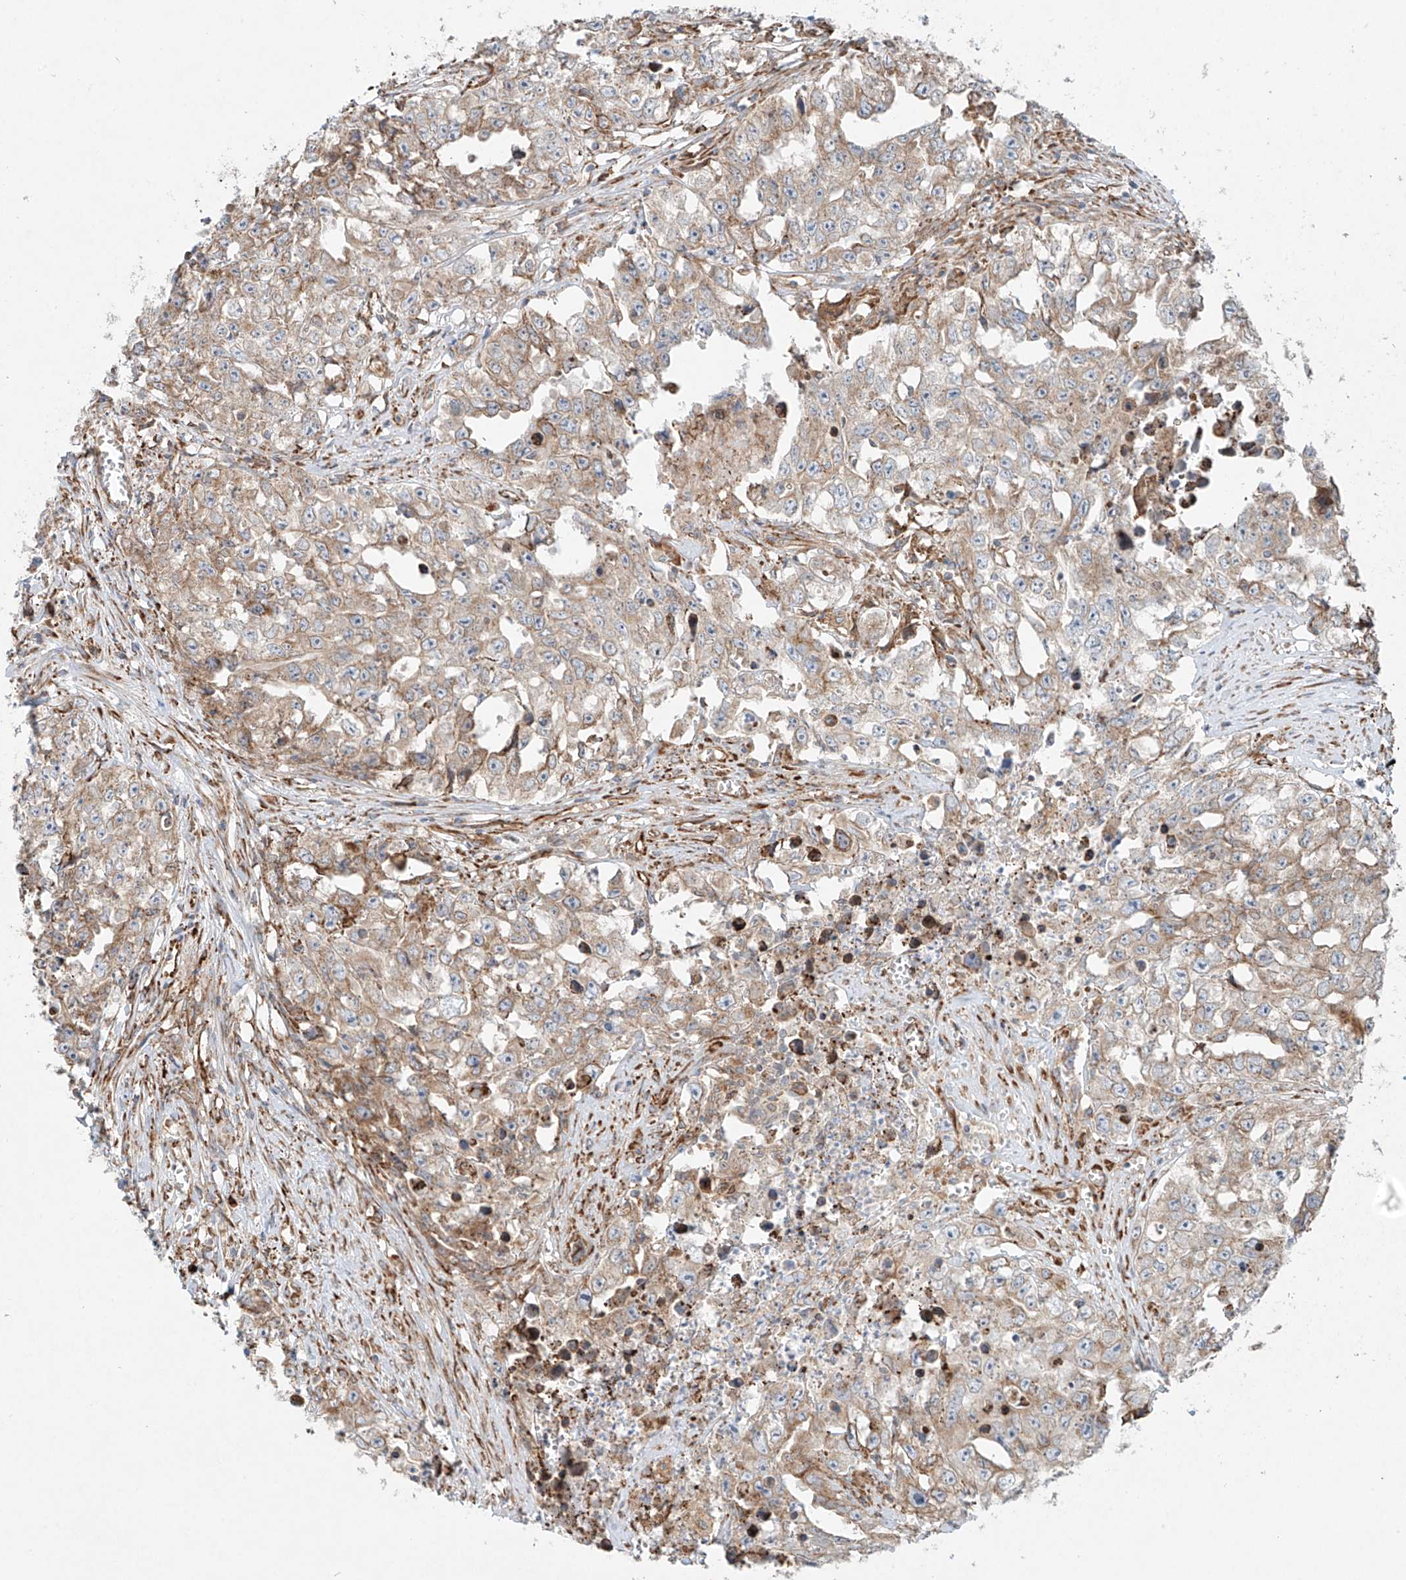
{"staining": {"intensity": "weak", "quantity": ">75%", "location": "cytoplasmic/membranous"}, "tissue": "testis cancer", "cell_type": "Tumor cells", "image_type": "cancer", "snomed": [{"axis": "morphology", "description": "Seminoma, NOS"}, {"axis": "morphology", "description": "Carcinoma, Embryonal, NOS"}, {"axis": "topography", "description": "Testis"}], "caption": "IHC of human testis cancer (embryonal carcinoma) exhibits low levels of weak cytoplasmic/membranous positivity in approximately >75% of tumor cells.", "gene": "EIPR1", "patient": {"sex": "male", "age": 43}}